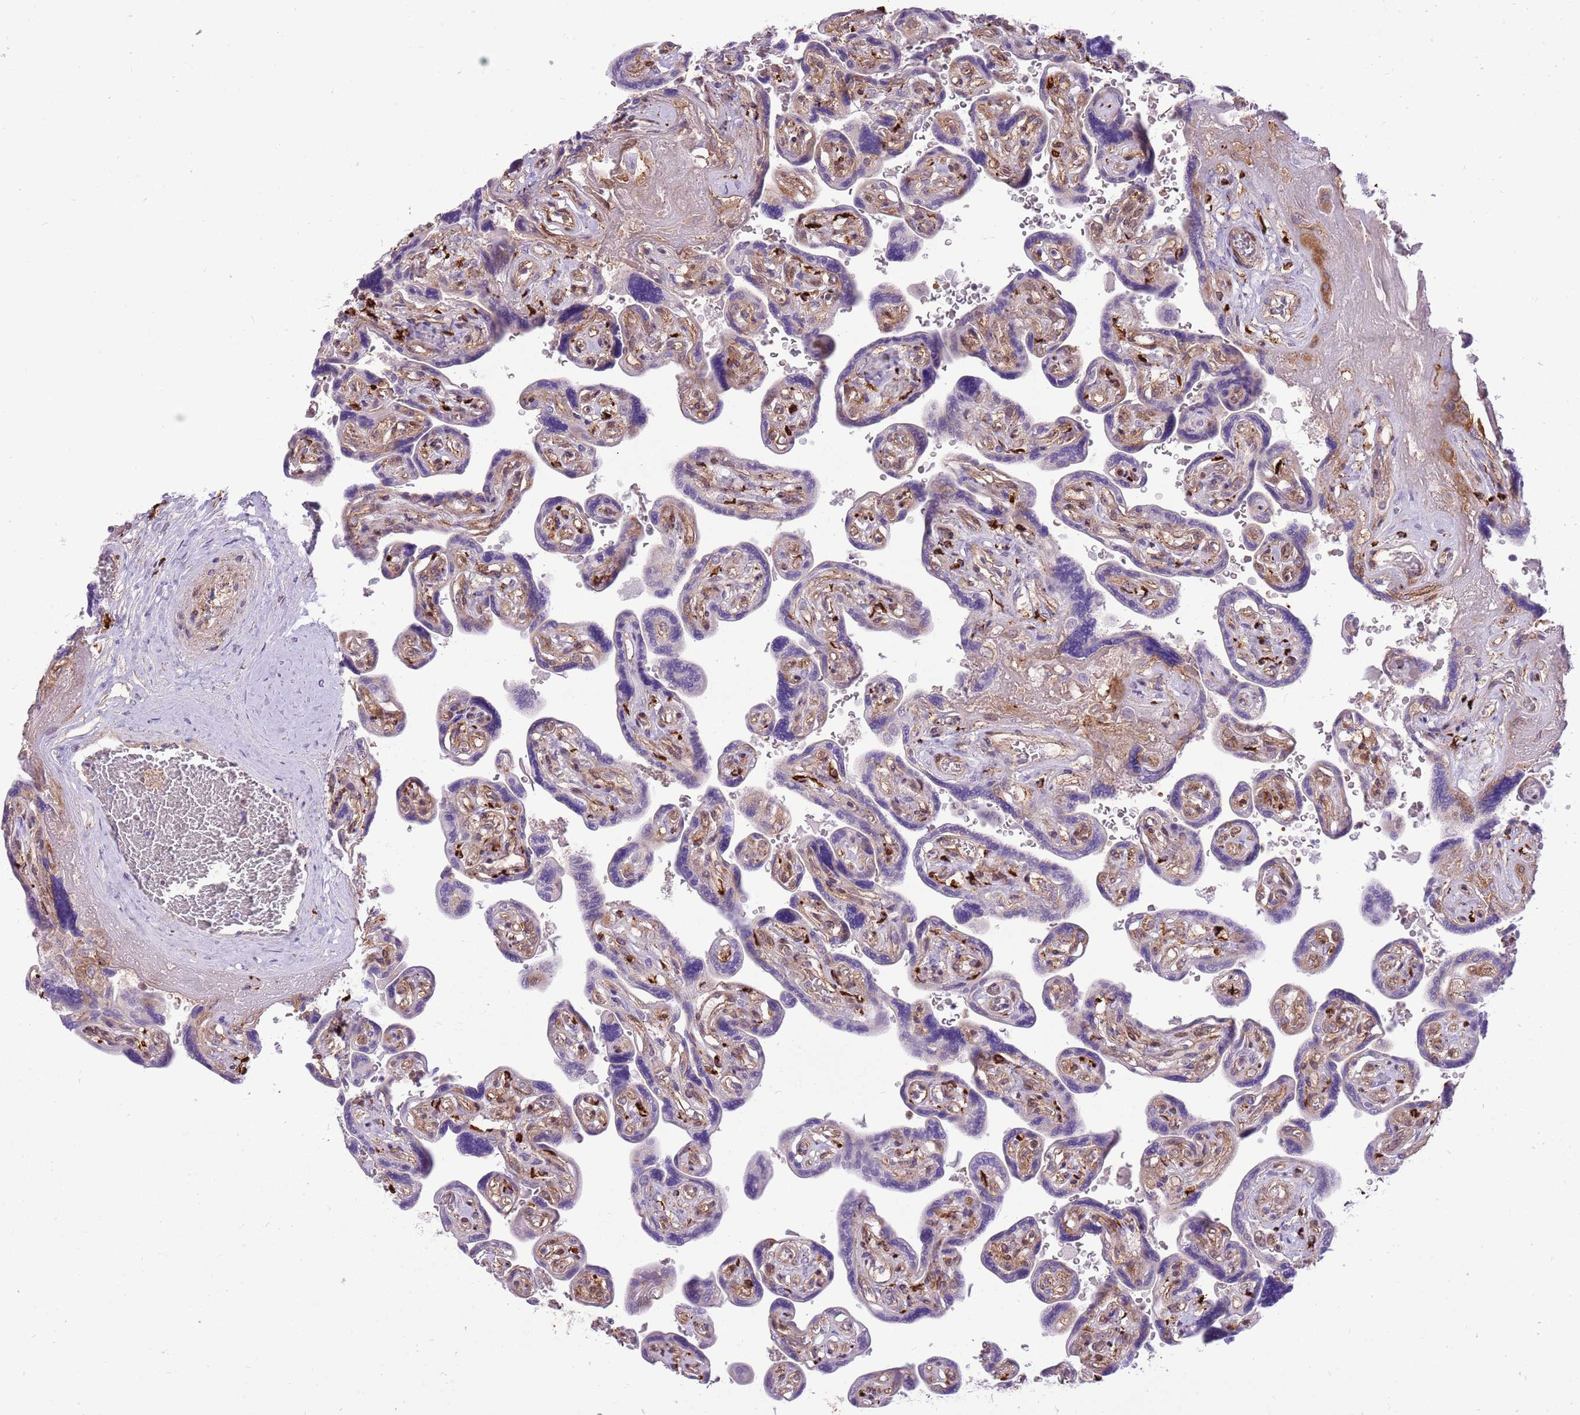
{"staining": {"intensity": "strong", "quantity": "25%-75%", "location": "cytoplasmic/membranous"}, "tissue": "placenta", "cell_type": "Decidual cells", "image_type": "normal", "snomed": [{"axis": "morphology", "description": "Normal tissue, NOS"}, {"axis": "topography", "description": "Placenta"}], "caption": "The histopathology image displays a brown stain indicating the presence of a protein in the cytoplasmic/membranous of decidual cells in placenta.", "gene": "WDR90", "patient": {"sex": "female", "age": 32}}